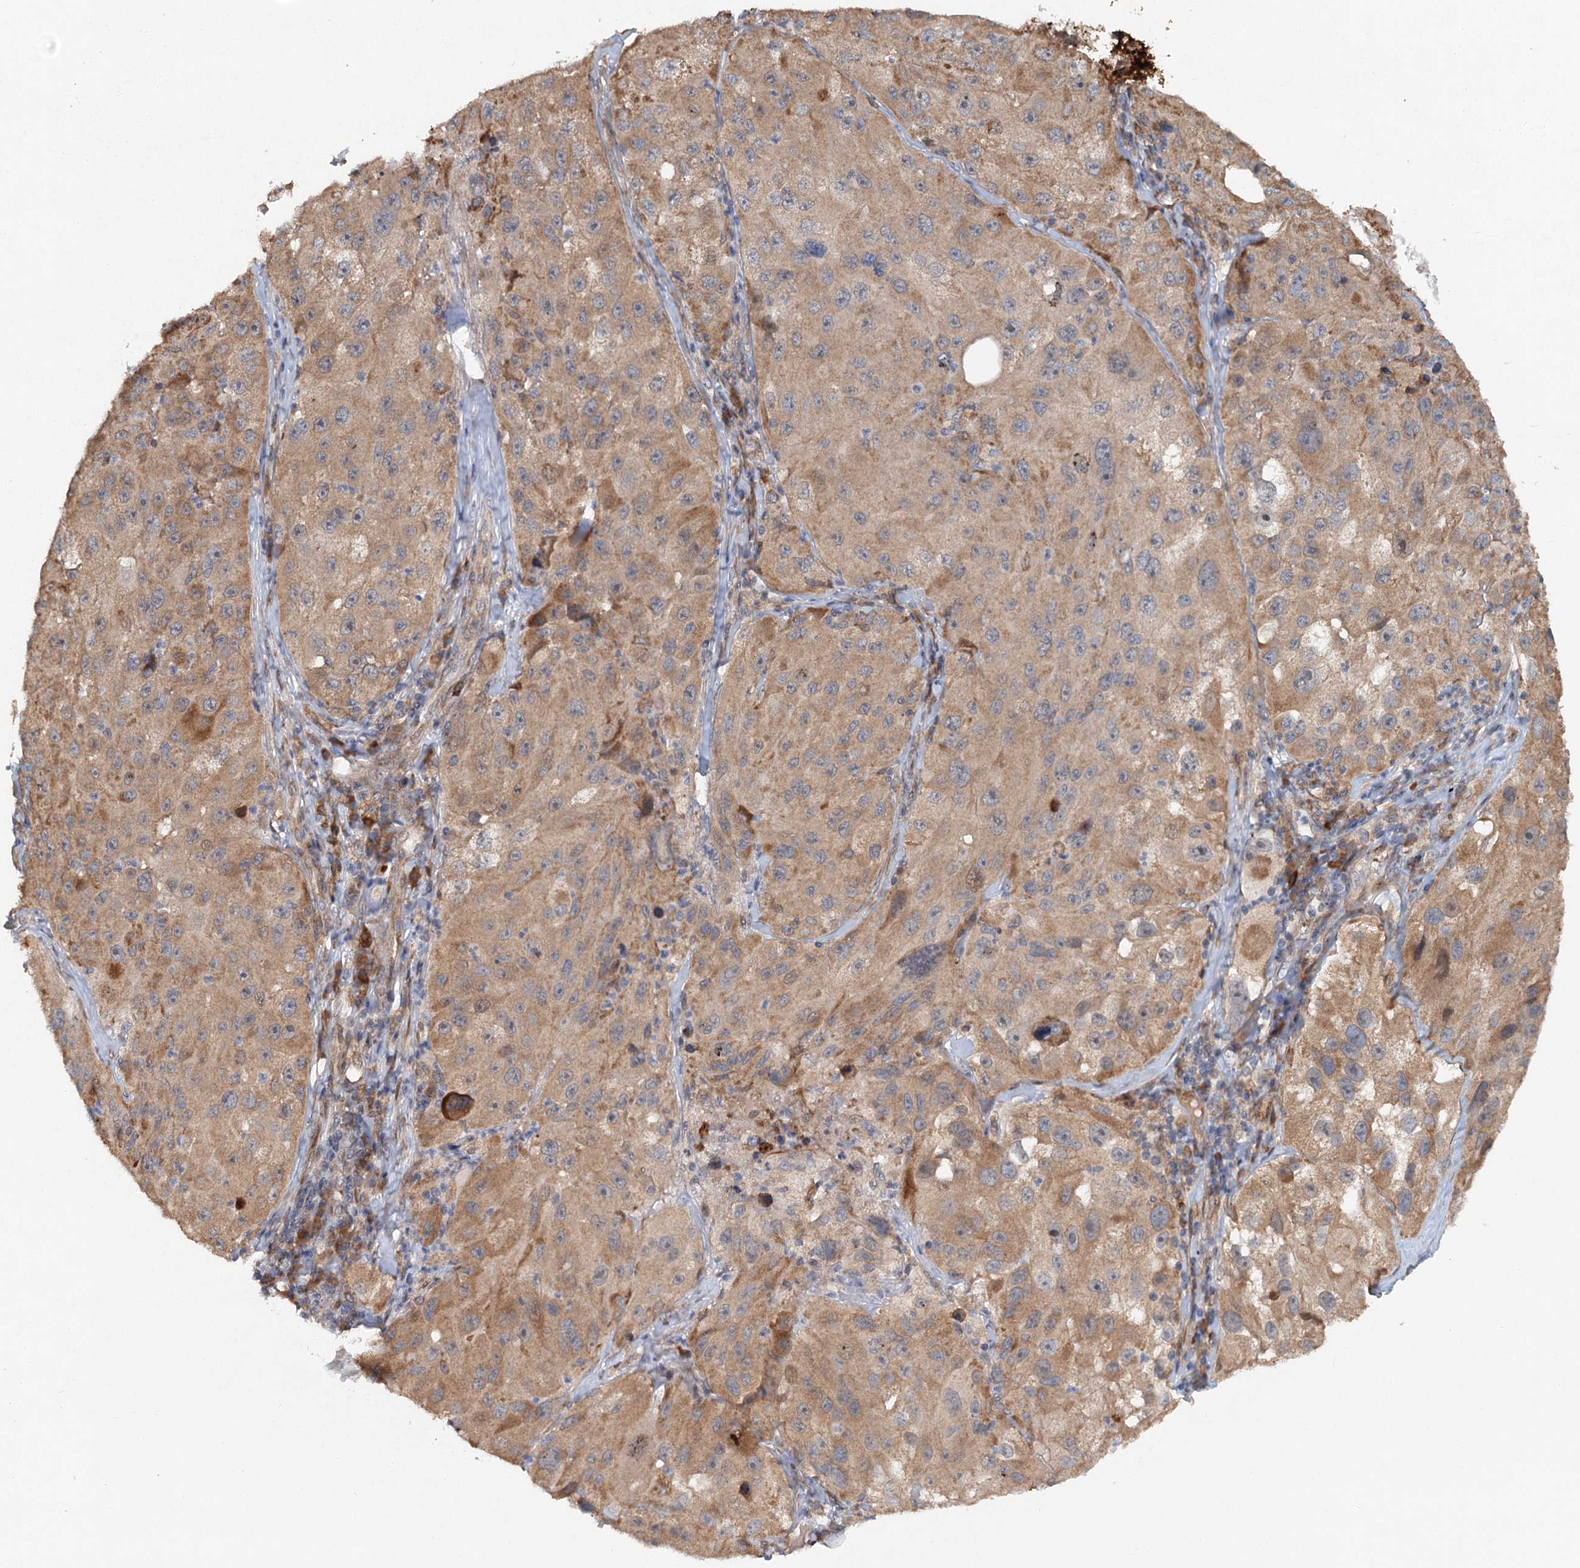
{"staining": {"intensity": "moderate", "quantity": ">75%", "location": "cytoplasmic/membranous"}, "tissue": "melanoma", "cell_type": "Tumor cells", "image_type": "cancer", "snomed": [{"axis": "morphology", "description": "Malignant melanoma, Metastatic site"}, {"axis": "topography", "description": "Lymph node"}], "caption": "A brown stain shows moderate cytoplasmic/membranous positivity of a protein in malignant melanoma (metastatic site) tumor cells. The staining is performed using DAB (3,3'-diaminobenzidine) brown chromogen to label protein expression. The nuclei are counter-stained blue using hematoxylin.", "gene": "SRPX2", "patient": {"sex": "male", "age": 62}}